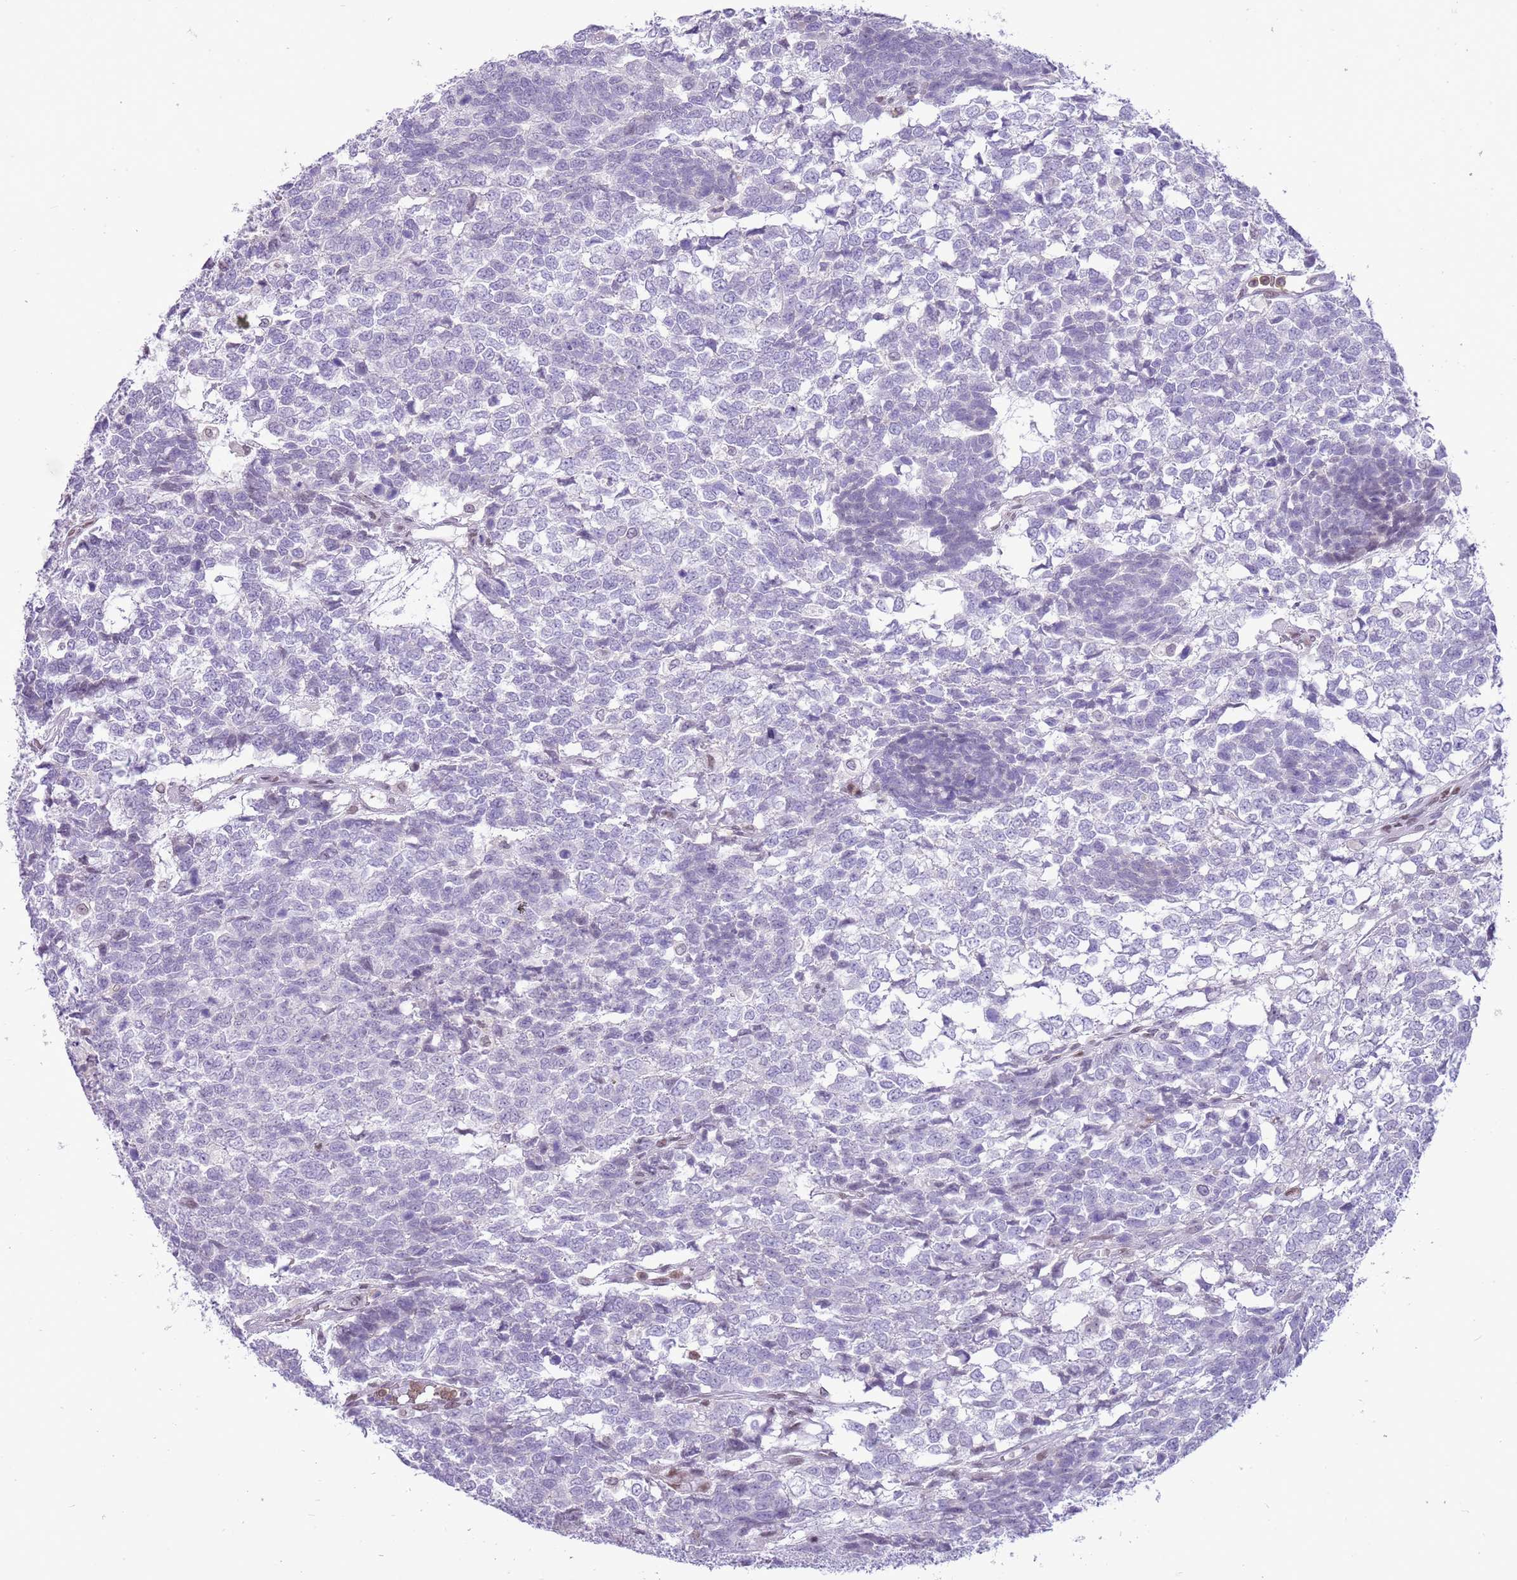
{"staining": {"intensity": "negative", "quantity": "none", "location": "none"}, "tissue": "testis cancer", "cell_type": "Tumor cells", "image_type": "cancer", "snomed": [{"axis": "morphology", "description": "Carcinoma, Embryonal, NOS"}, {"axis": "topography", "description": "Testis"}], "caption": "Micrograph shows no significant protein expression in tumor cells of testis embryonal carcinoma.", "gene": "PPP1R17", "patient": {"sex": "male", "age": 23}}